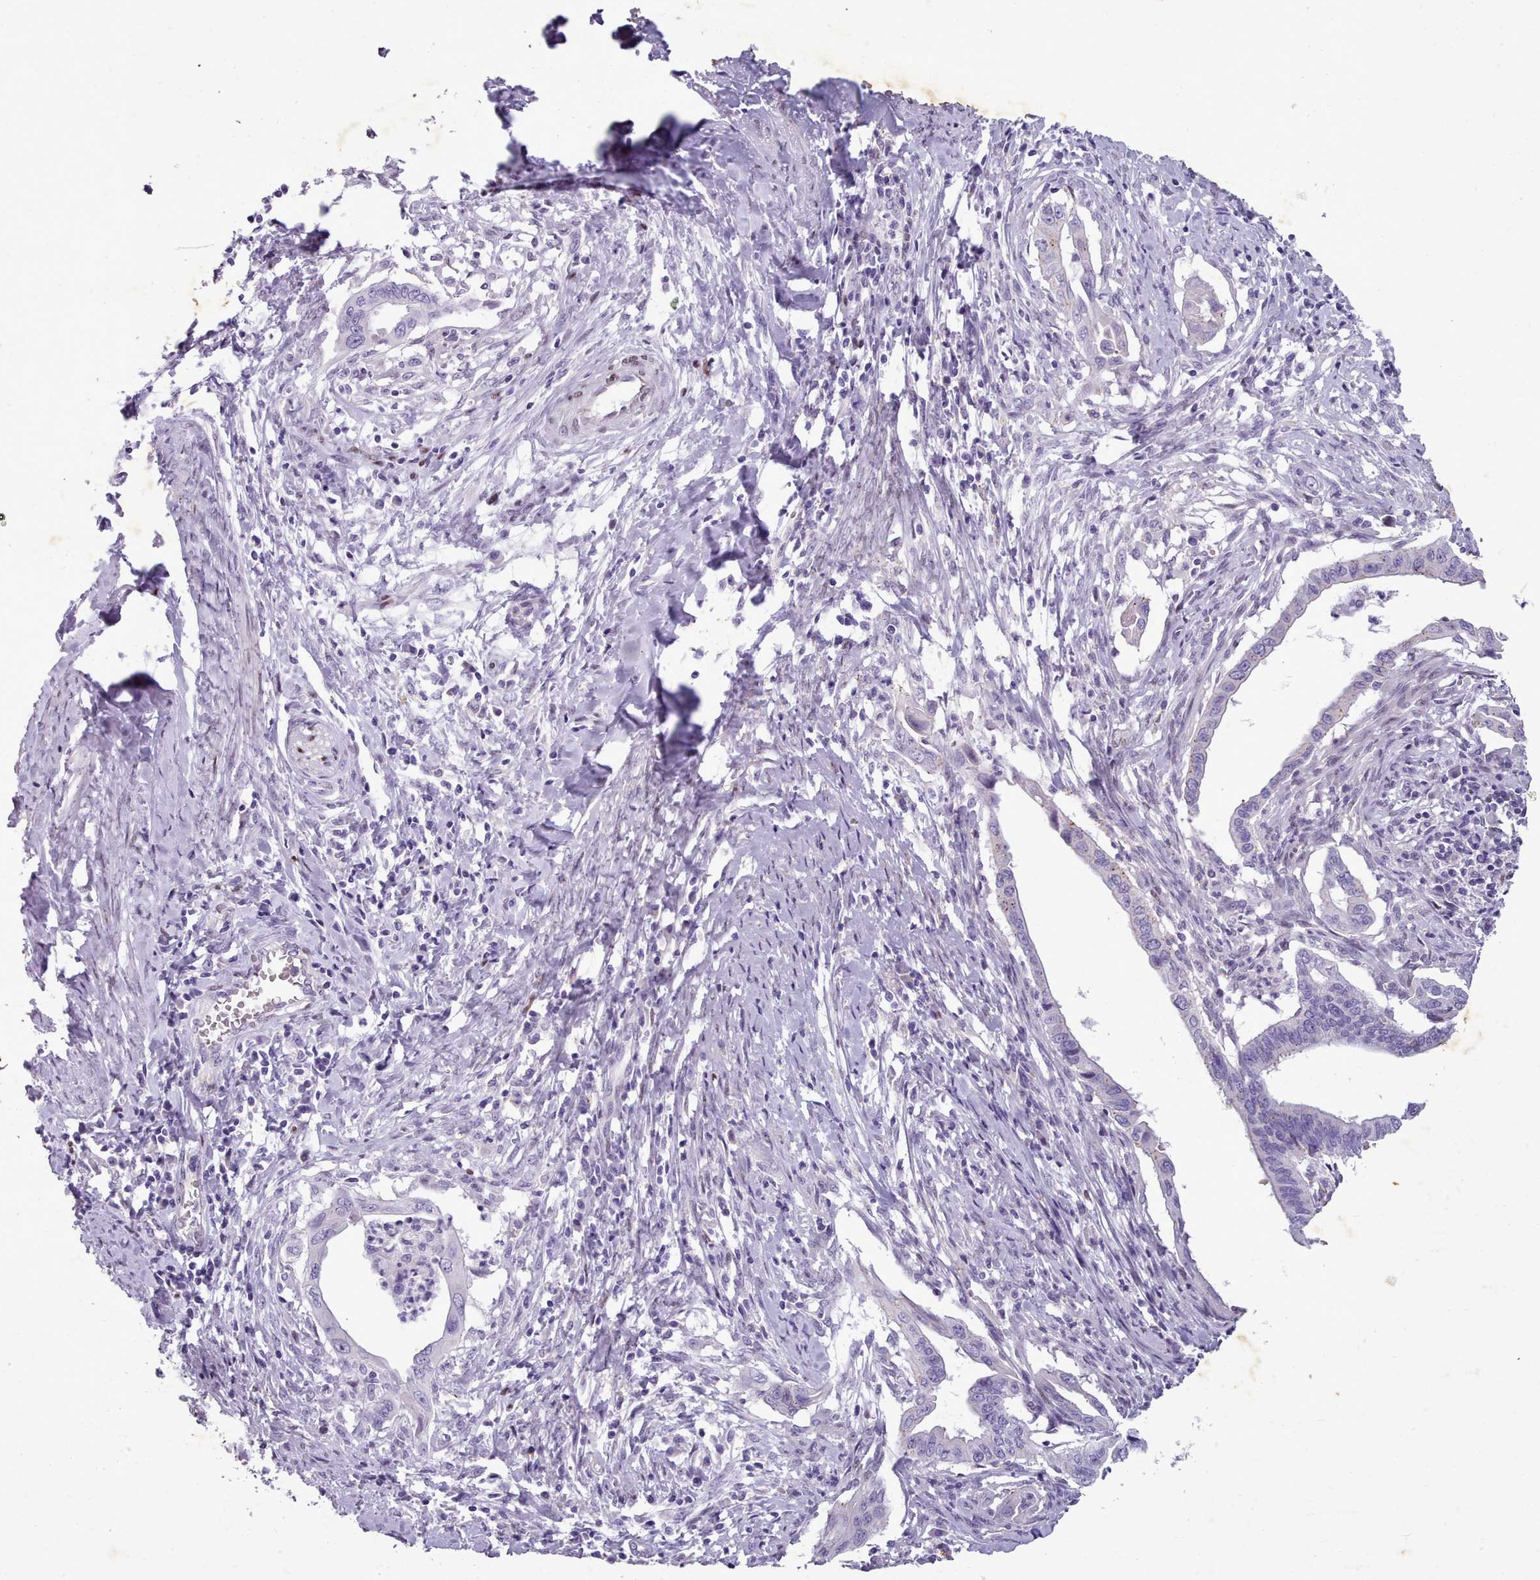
{"staining": {"intensity": "negative", "quantity": "none", "location": "none"}, "tissue": "cervical cancer", "cell_type": "Tumor cells", "image_type": "cancer", "snomed": [{"axis": "morphology", "description": "Adenocarcinoma, NOS"}, {"axis": "topography", "description": "Cervix"}], "caption": "An immunohistochemistry photomicrograph of cervical adenocarcinoma is shown. There is no staining in tumor cells of cervical adenocarcinoma.", "gene": "KCNT2", "patient": {"sex": "female", "age": 42}}